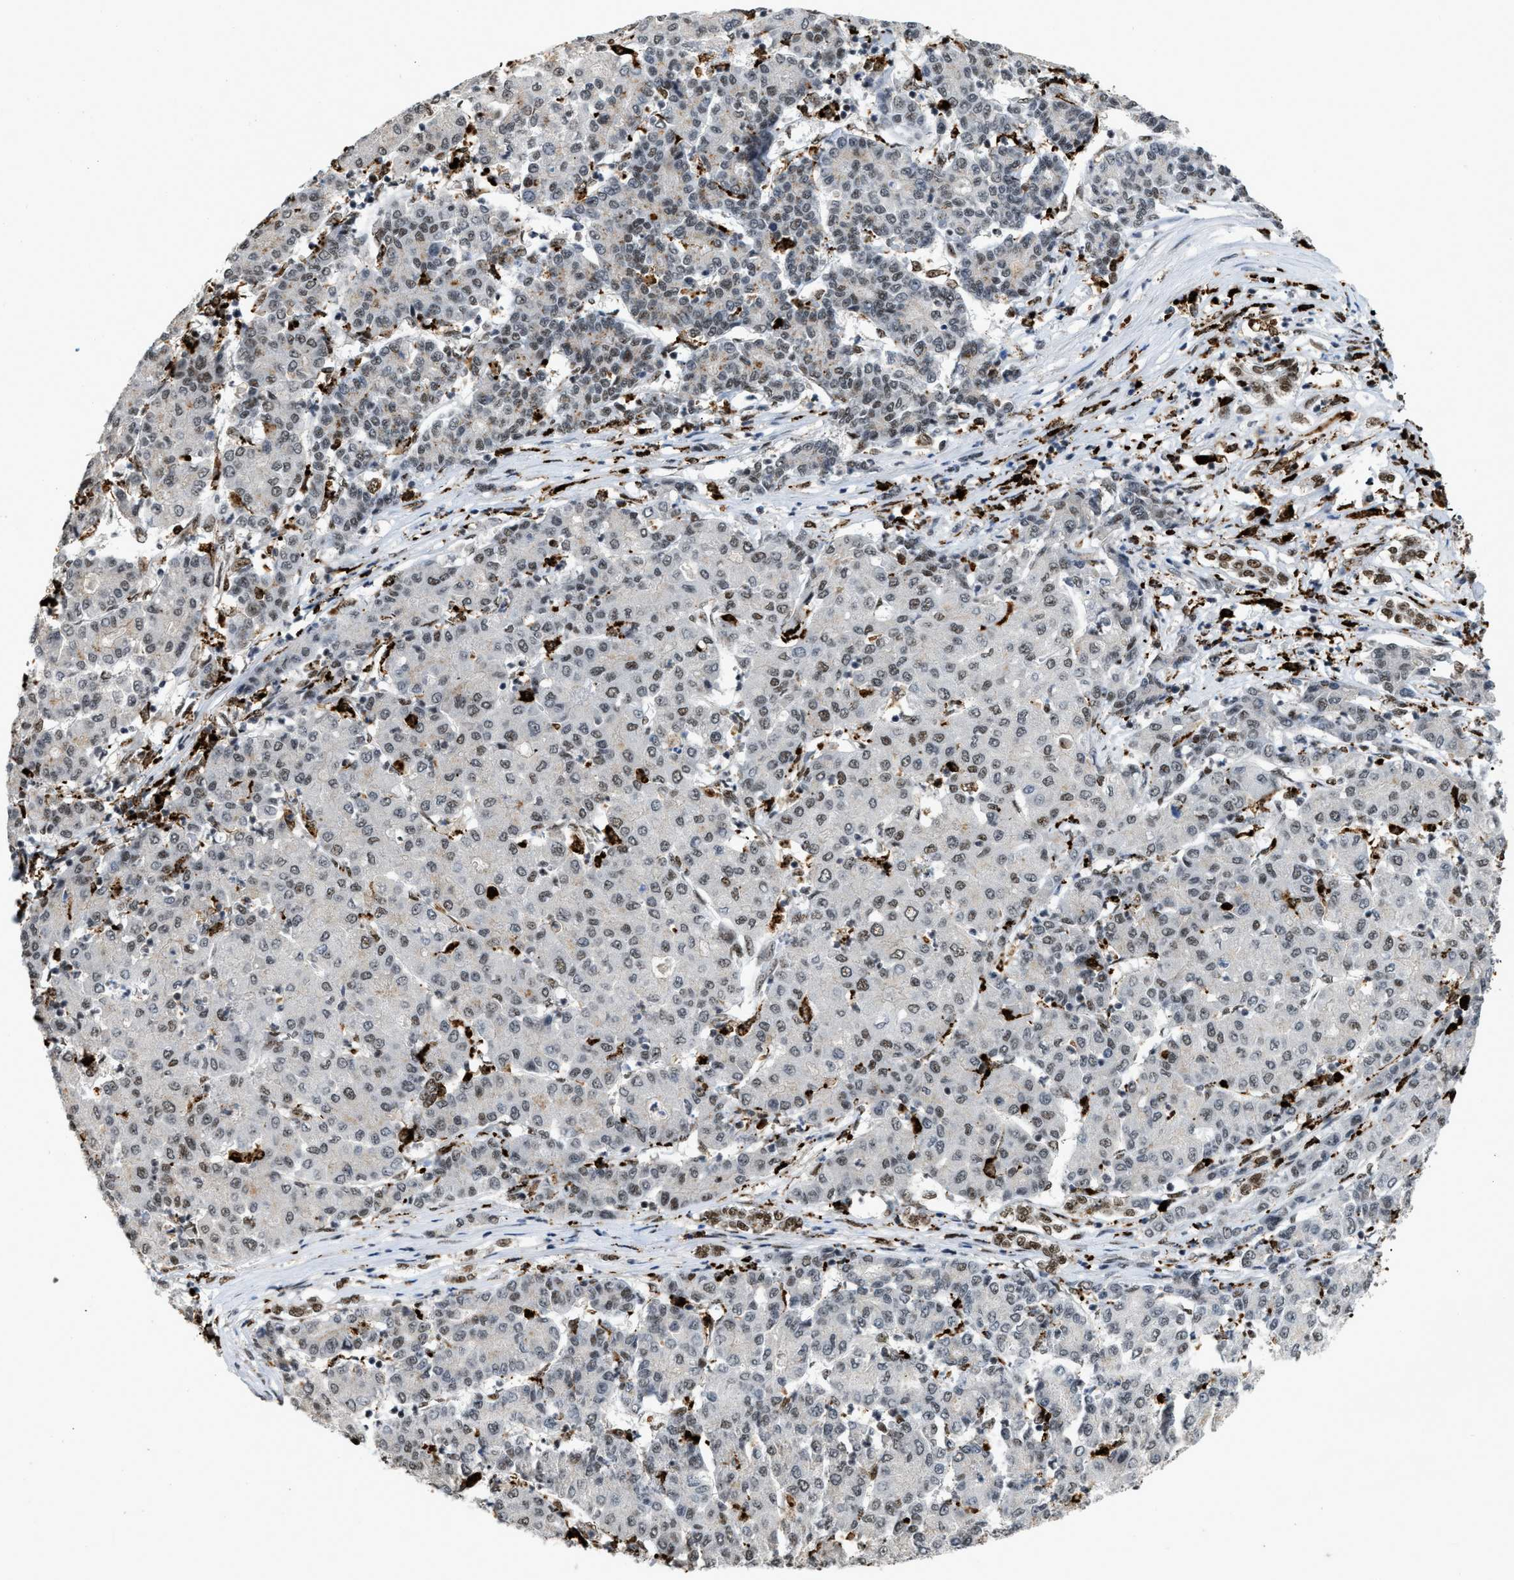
{"staining": {"intensity": "weak", "quantity": "25%-75%", "location": "nuclear"}, "tissue": "liver cancer", "cell_type": "Tumor cells", "image_type": "cancer", "snomed": [{"axis": "morphology", "description": "Carcinoma, Hepatocellular, NOS"}, {"axis": "topography", "description": "Liver"}], "caption": "A low amount of weak nuclear positivity is identified in approximately 25%-75% of tumor cells in liver hepatocellular carcinoma tissue.", "gene": "NUMA1", "patient": {"sex": "male", "age": 65}}